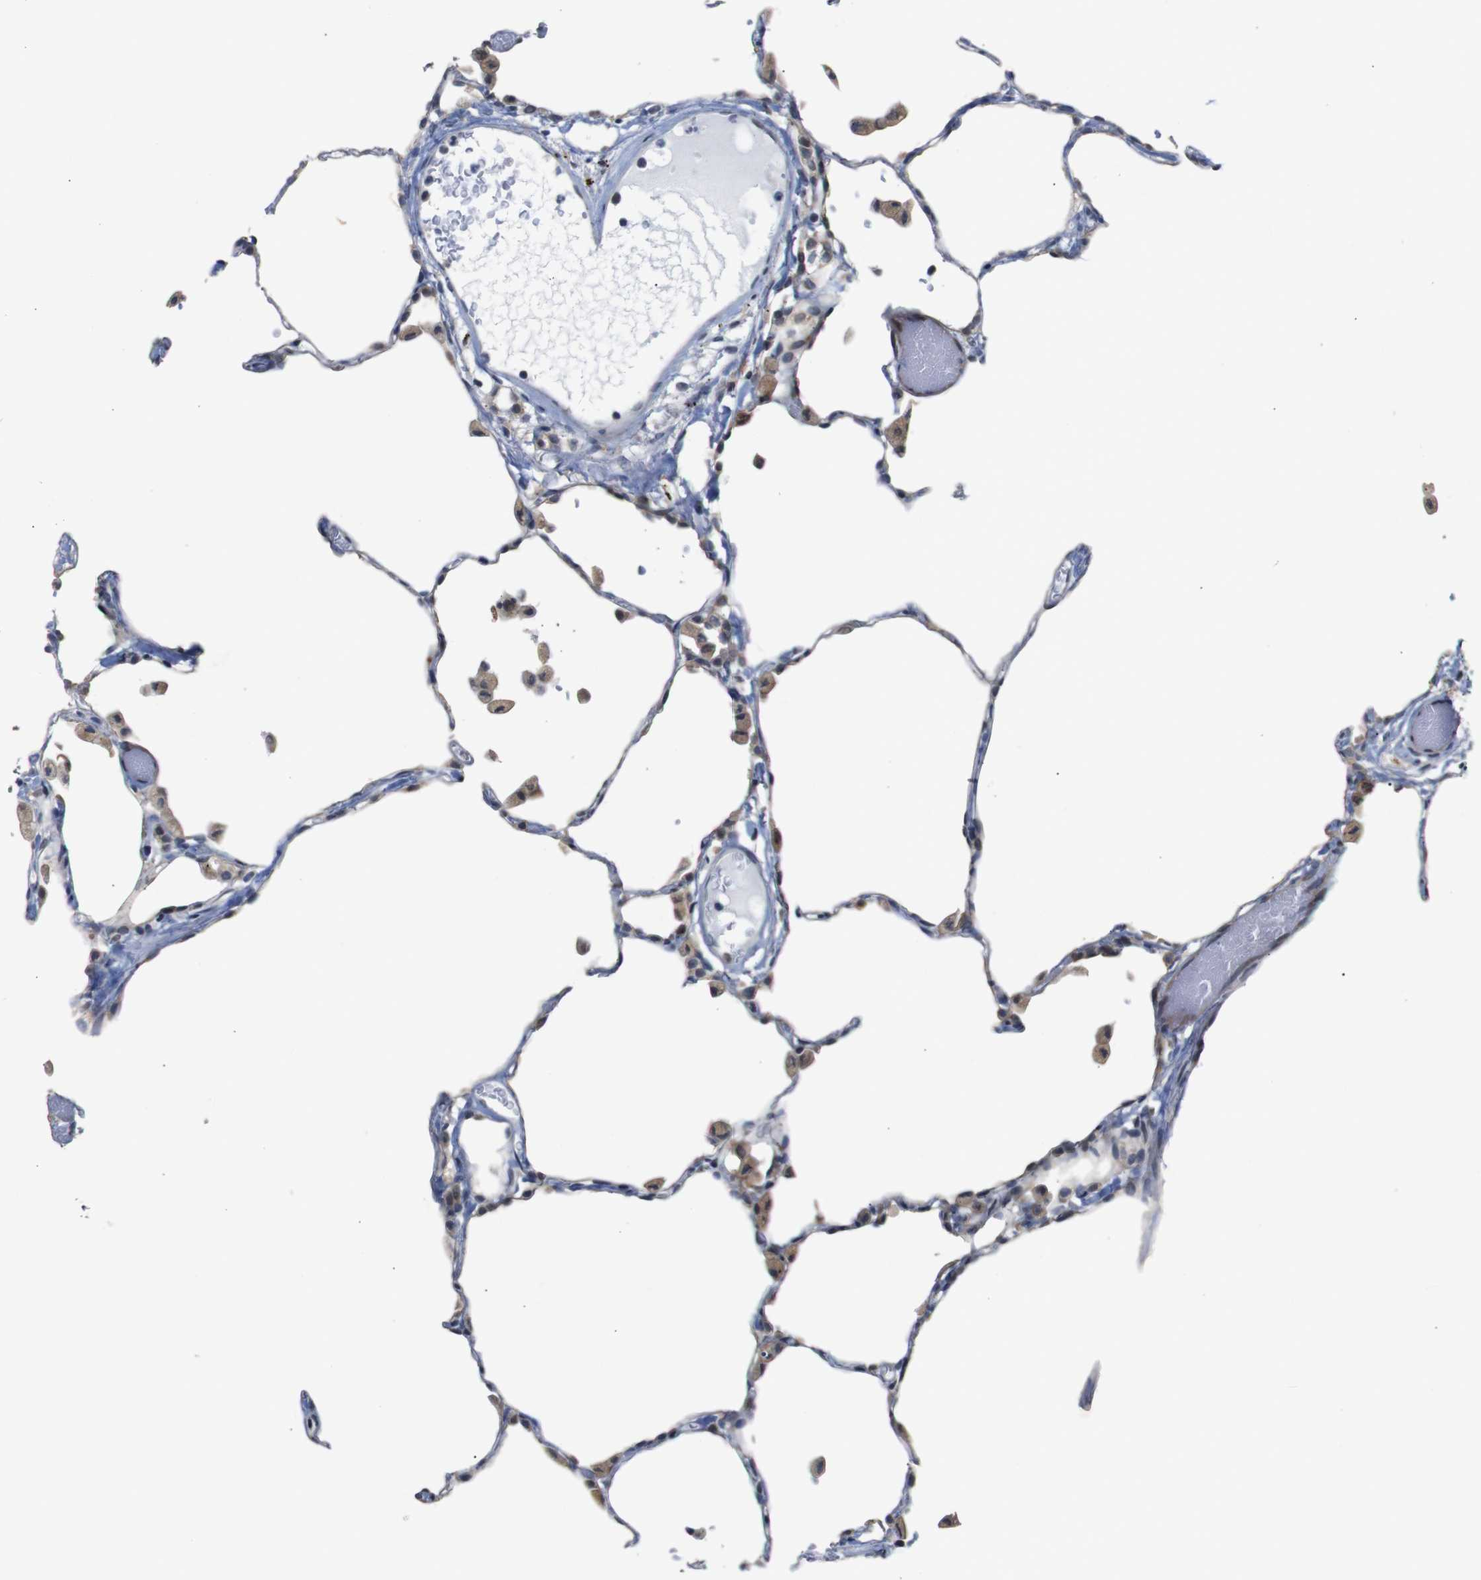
{"staining": {"intensity": "weak", "quantity": "<25%", "location": "cytoplasmic/membranous"}, "tissue": "lung", "cell_type": "Alveolar cells", "image_type": "normal", "snomed": [{"axis": "morphology", "description": "Normal tissue, NOS"}, {"axis": "topography", "description": "Lung"}], "caption": "There is no significant positivity in alveolar cells of lung. (DAB IHC with hematoxylin counter stain).", "gene": "ATP7B", "patient": {"sex": "female", "age": 49}}